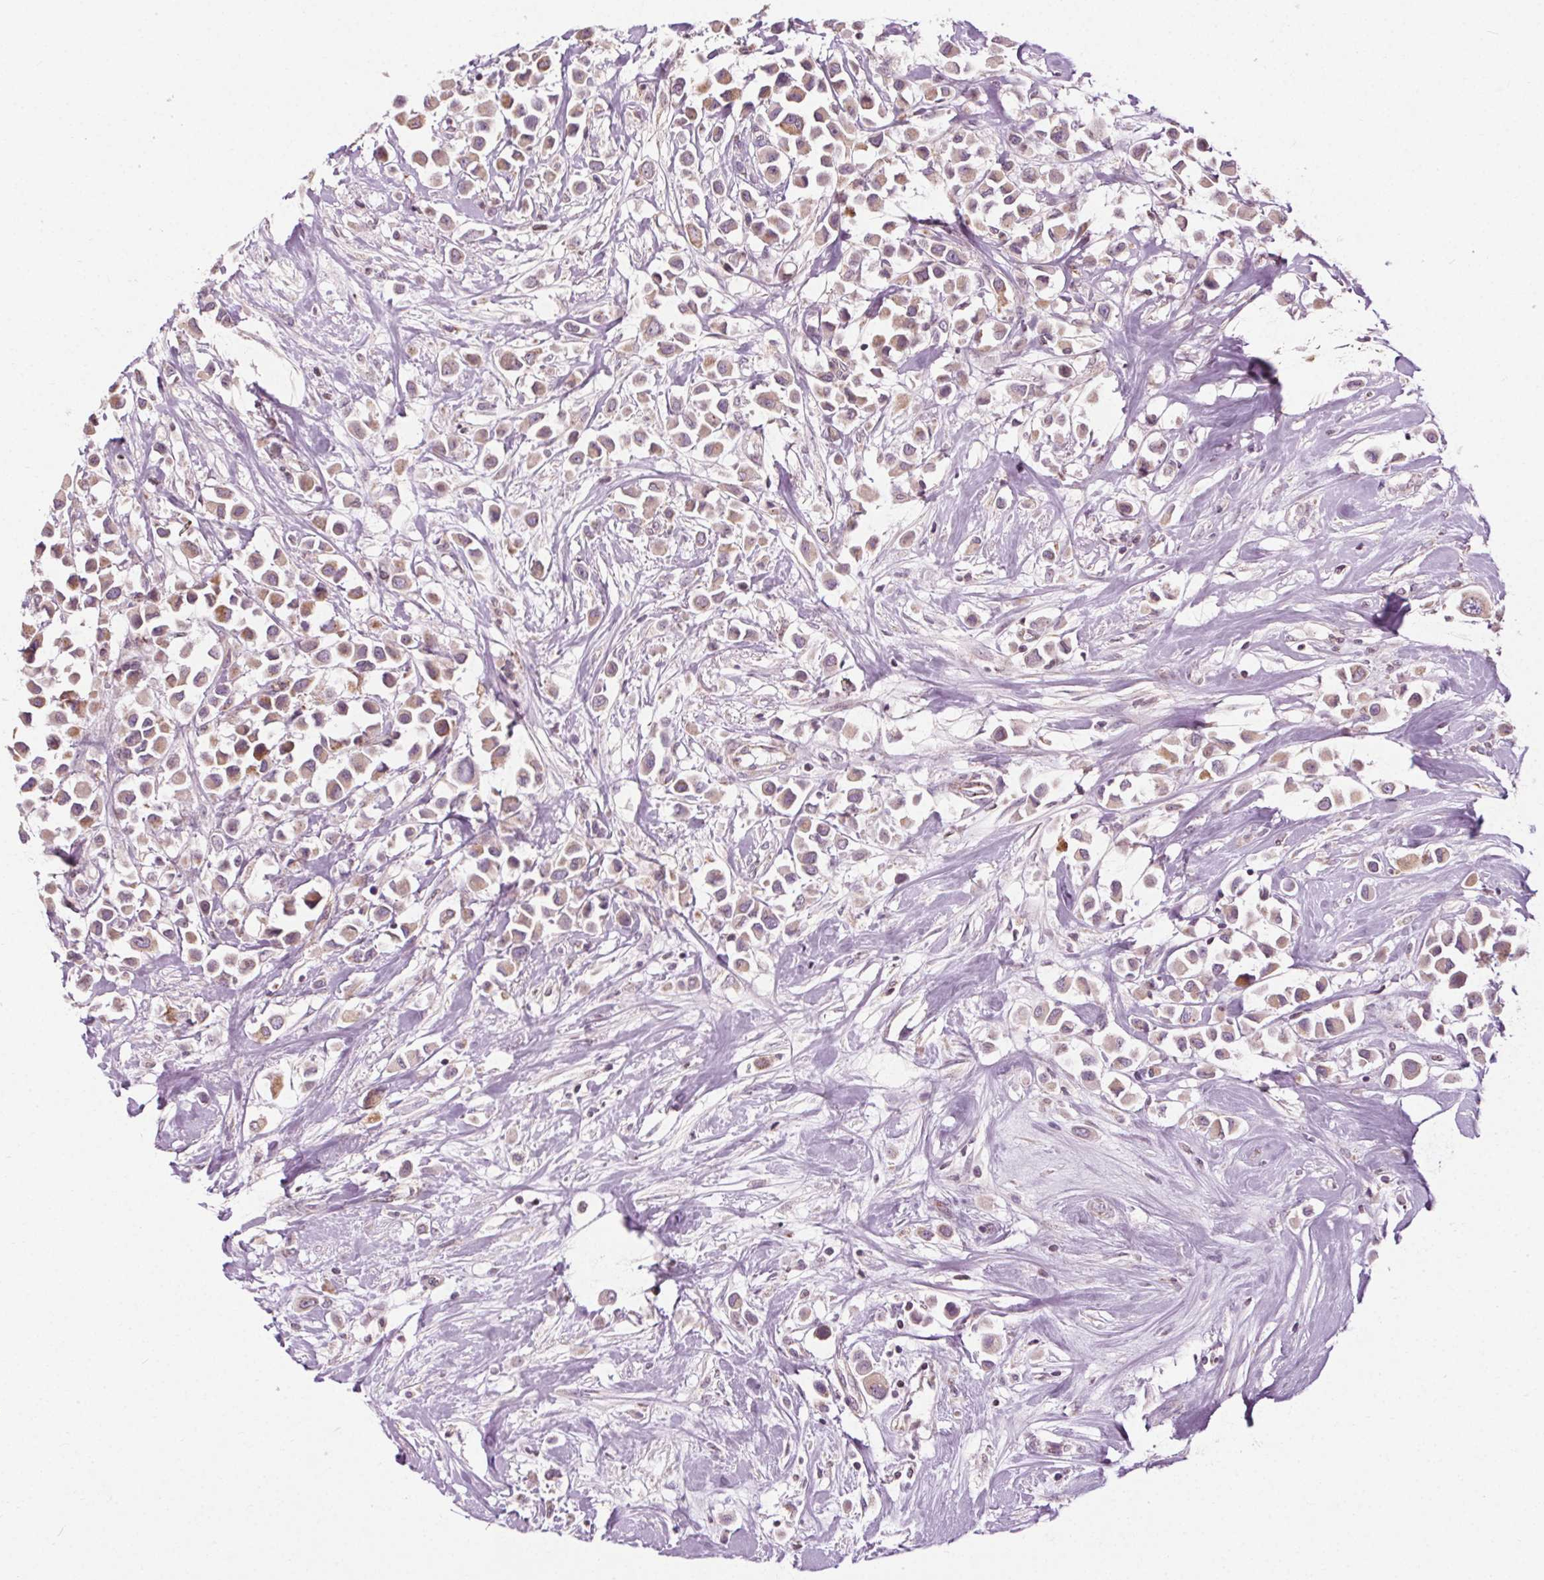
{"staining": {"intensity": "weak", "quantity": "25%-75%", "location": "cytoplasmic/membranous"}, "tissue": "breast cancer", "cell_type": "Tumor cells", "image_type": "cancer", "snomed": [{"axis": "morphology", "description": "Duct carcinoma"}, {"axis": "topography", "description": "Breast"}], "caption": "Protein analysis of infiltrating ductal carcinoma (breast) tissue exhibits weak cytoplasmic/membranous expression in about 25%-75% of tumor cells. Using DAB (3,3'-diaminobenzidine) (brown) and hematoxylin (blue) stains, captured at high magnification using brightfield microscopy.", "gene": "LFNG", "patient": {"sex": "female", "age": 61}}